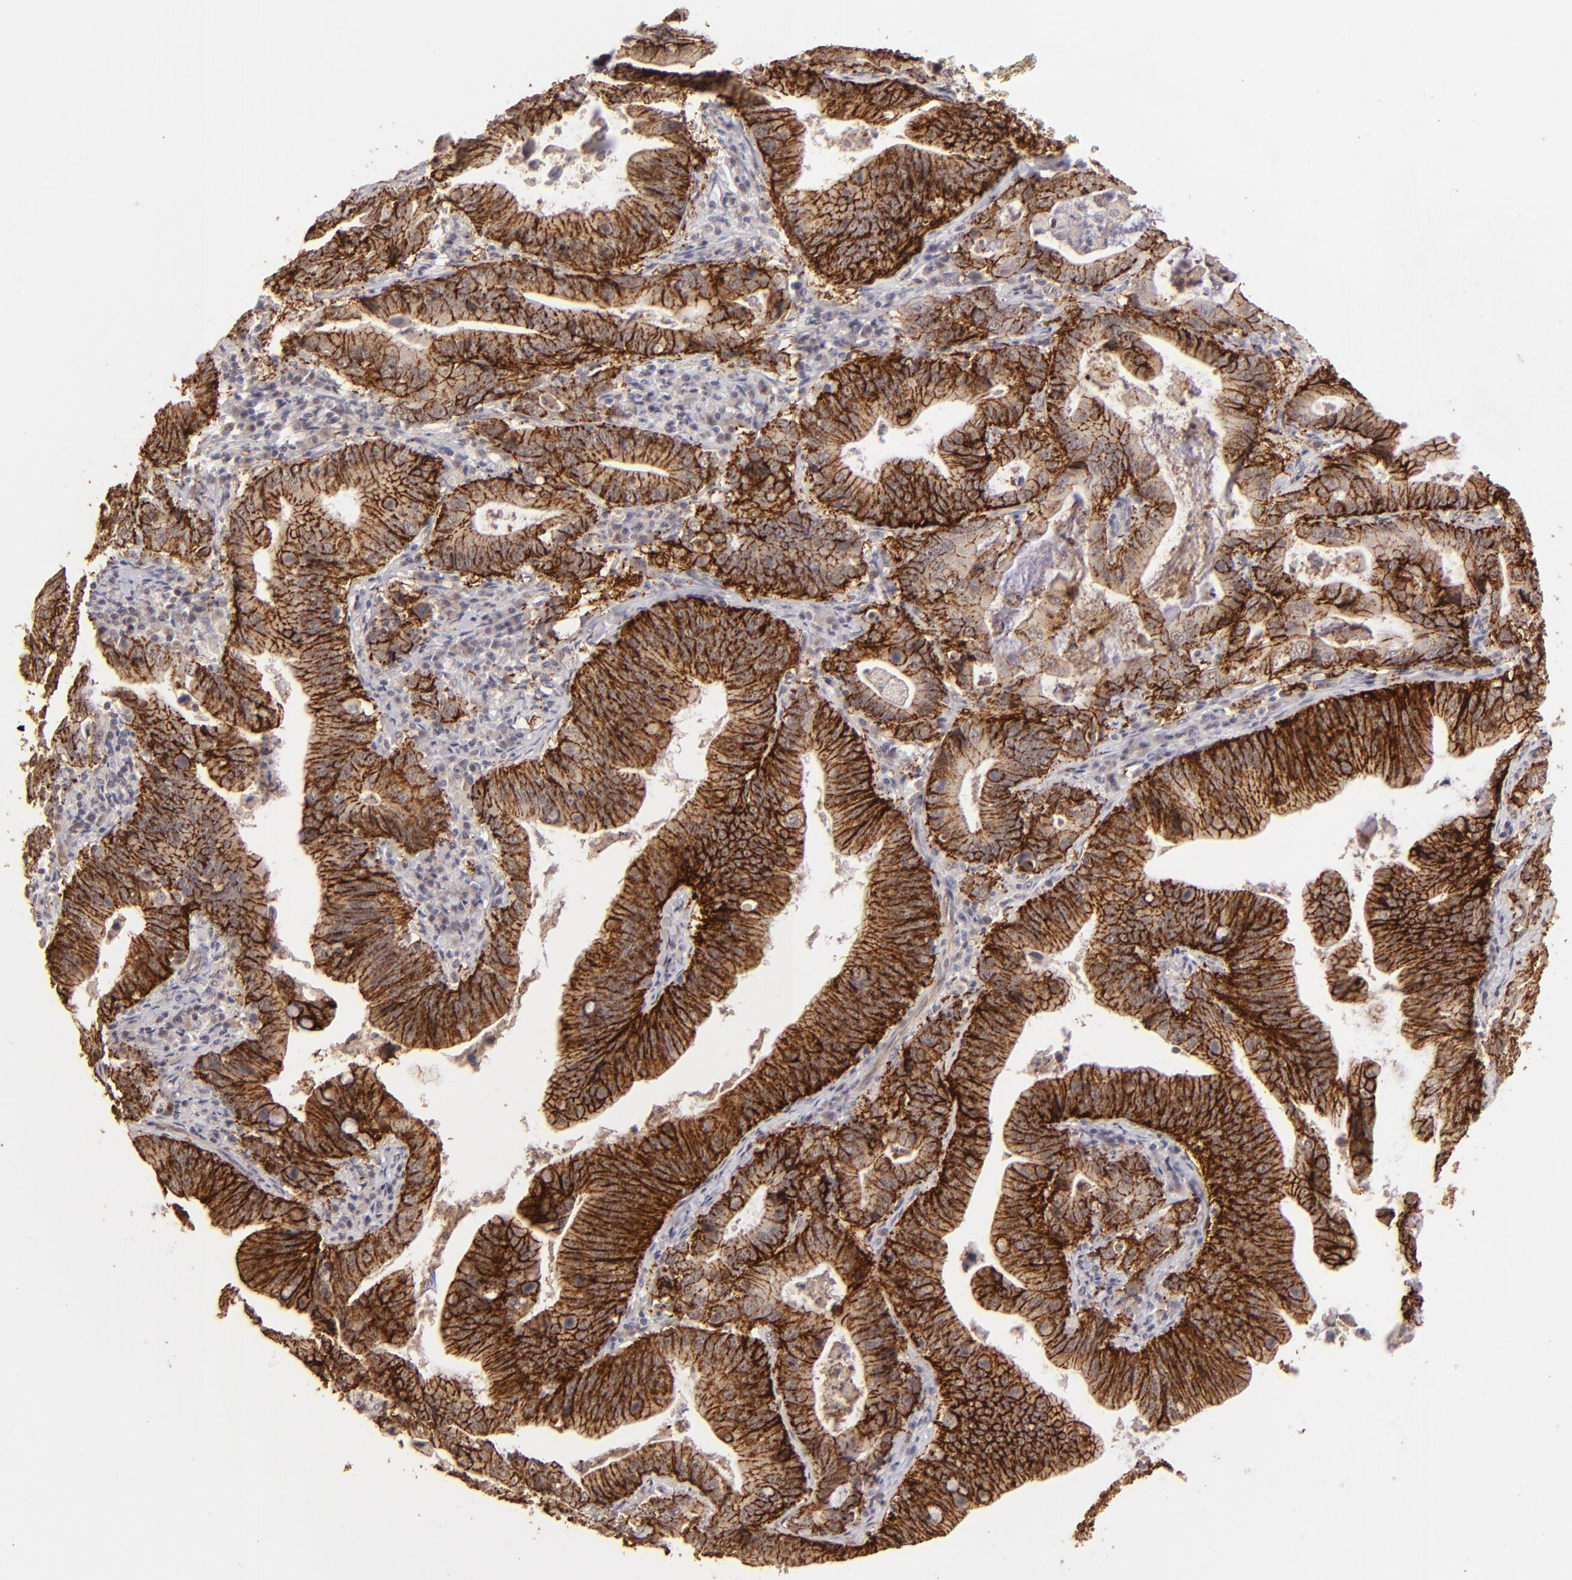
{"staining": {"intensity": "strong", "quantity": ">75%", "location": "cytoplasmic/membranous"}, "tissue": "stomach cancer", "cell_type": "Tumor cells", "image_type": "cancer", "snomed": [{"axis": "morphology", "description": "Adenocarcinoma, NOS"}, {"axis": "topography", "description": "Stomach, upper"}], "caption": "A brown stain highlights strong cytoplasmic/membranous positivity of a protein in human stomach adenocarcinoma tumor cells.", "gene": "CLDN1", "patient": {"sex": "male", "age": 63}}